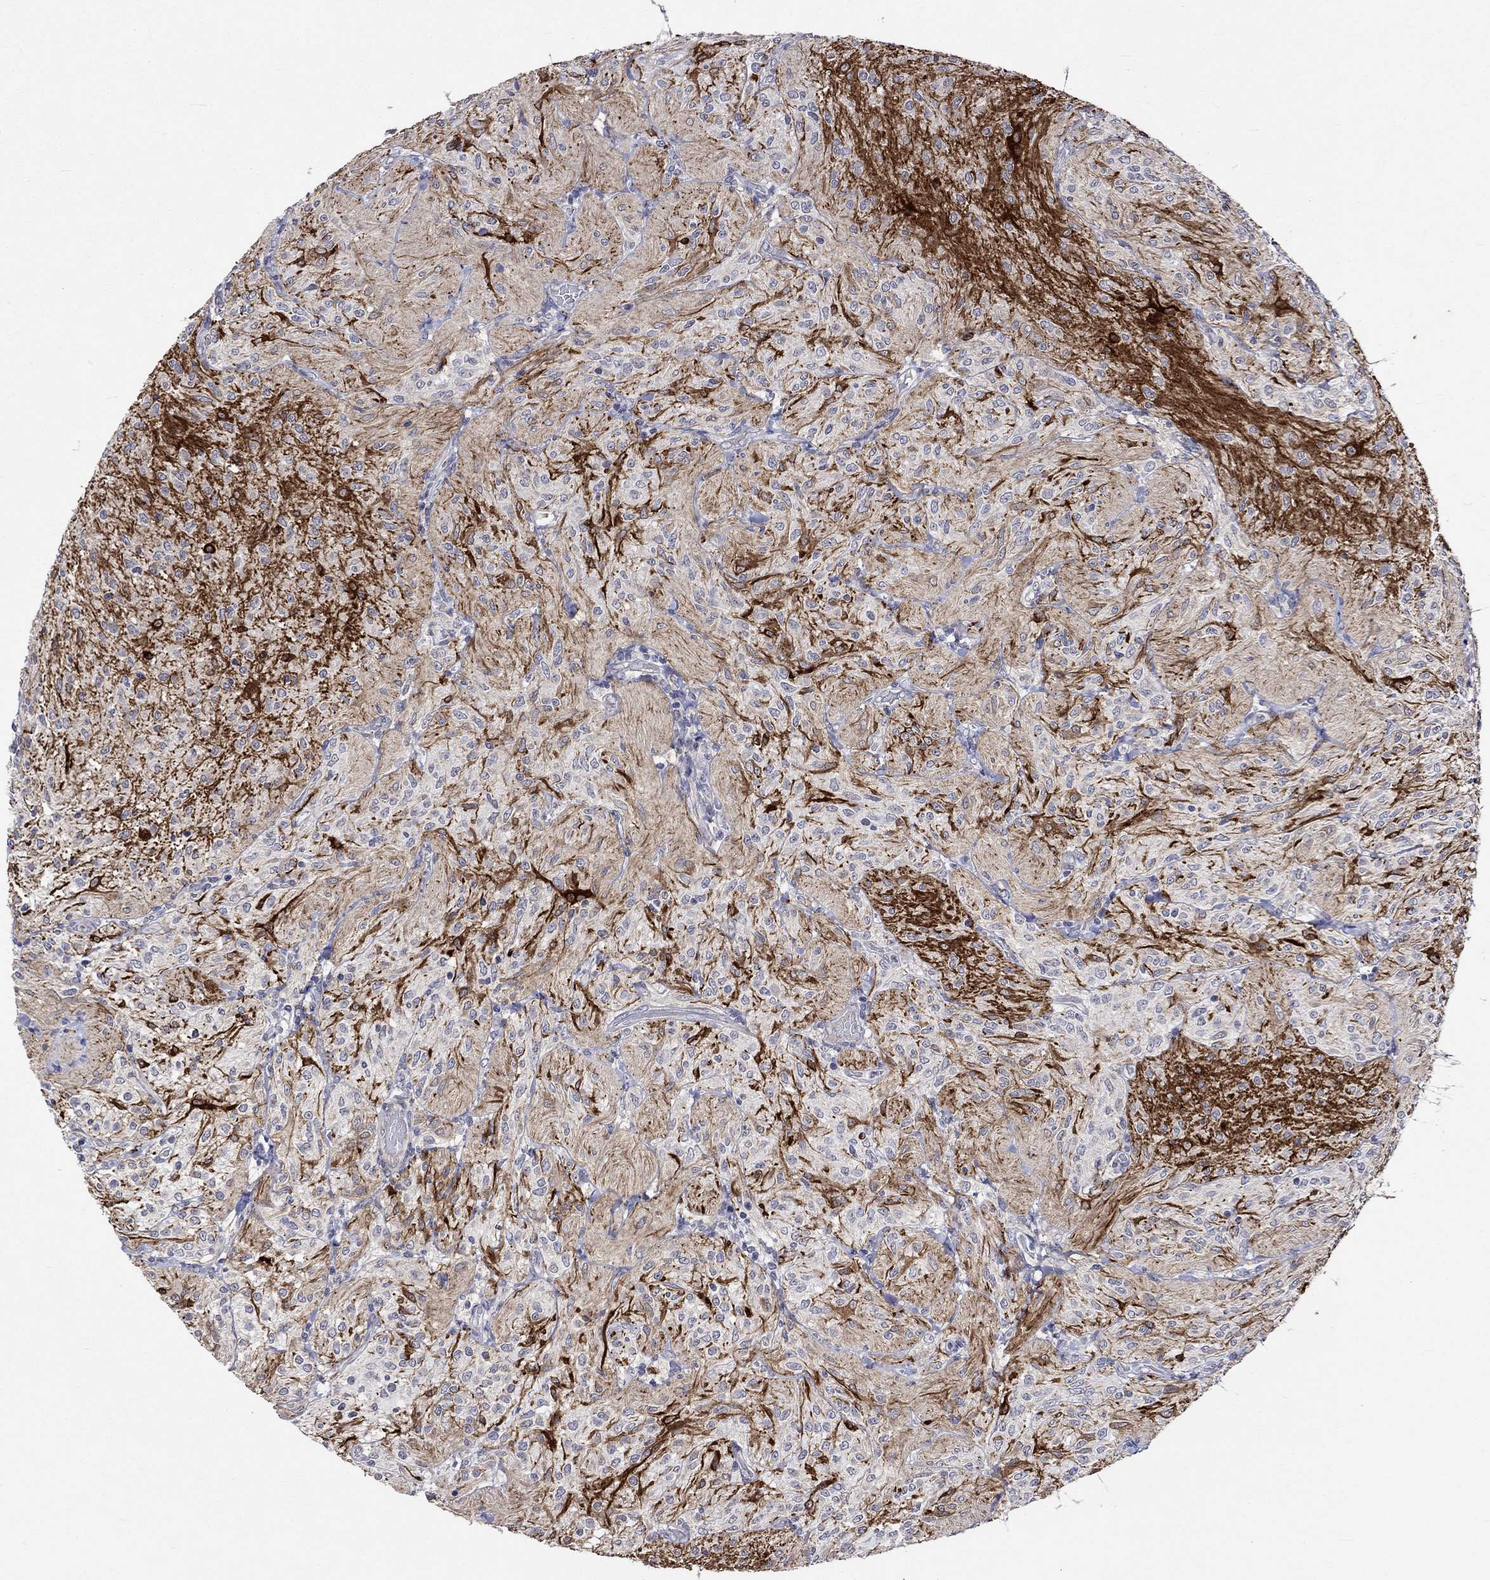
{"staining": {"intensity": "strong", "quantity": "<25%", "location": "cytoplasmic/membranous"}, "tissue": "glioma", "cell_type": "Tumor cells", "image_type": "cancer", "snomed": [{"axis": "morphology", "description": "Glioma, malignant, Low grade"}, {"axis": "topography", "description": "Brain"}], "caption": "This is an image of IHC staining of malignant glioma (low-grade), which shows strong staining in the cytoplasmic/membranous of tumor cells.", "gene": "CRYAB", "patient": {"sex": "male", "age": 3}}